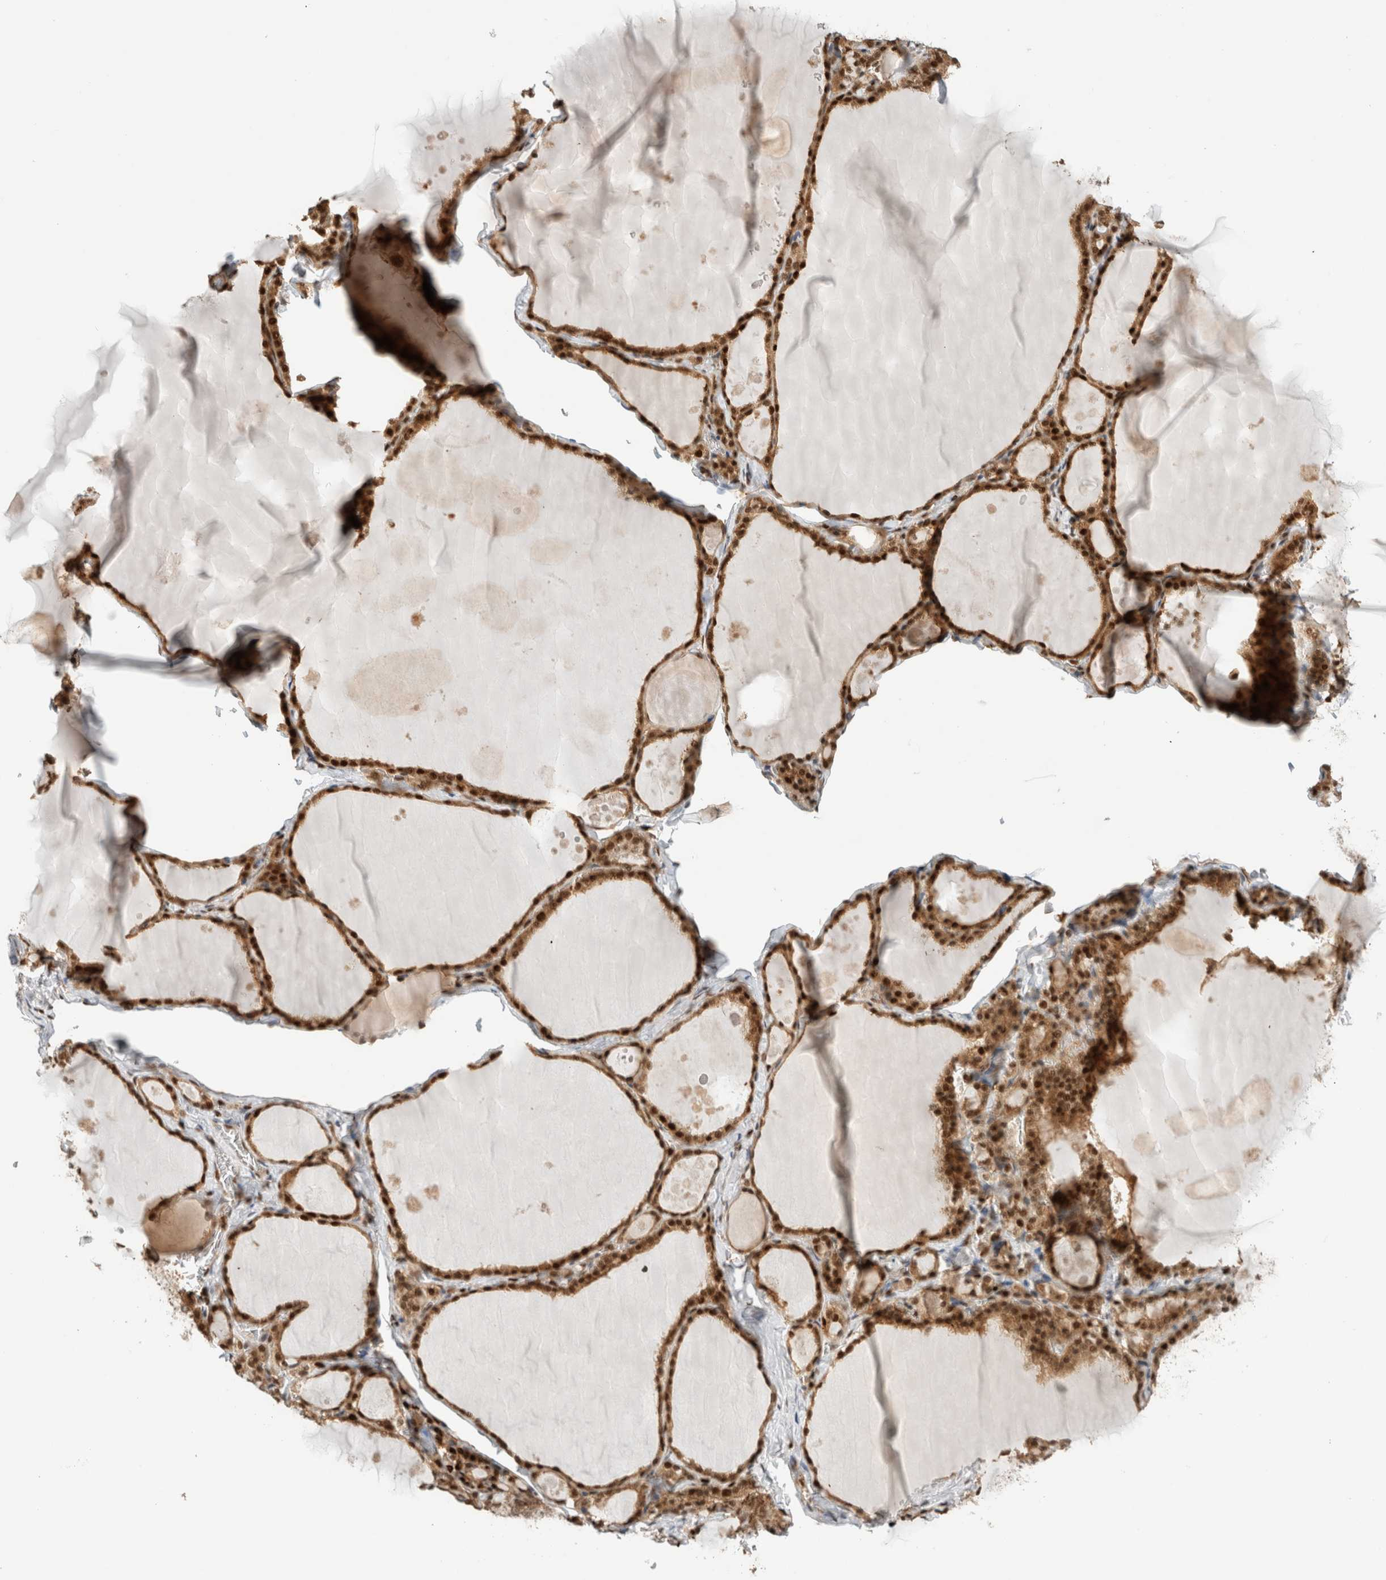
{"staining": {"intensity": "moderate", "quantity": ">75%", "location": "cytoplasmic/membranous,nuclear"}, "tissue": "thyroid gland", "cell_type": "Glandular cells", "image_type": "normal", "snomed": [{"axis": "morphology", "description": "Normal tissue, NOS"}, {"axis": "topography", "description": "Thyroid gland"}], "caption": "Glandular cells demonstrate medium levels of moderate cytoplasmic/membranous,nuclear expression in approximately >75% of cells in unremarkable human thyroid gland.", "gene": "SNRNP40", "patient": {"sex": "male", "age": 56}}